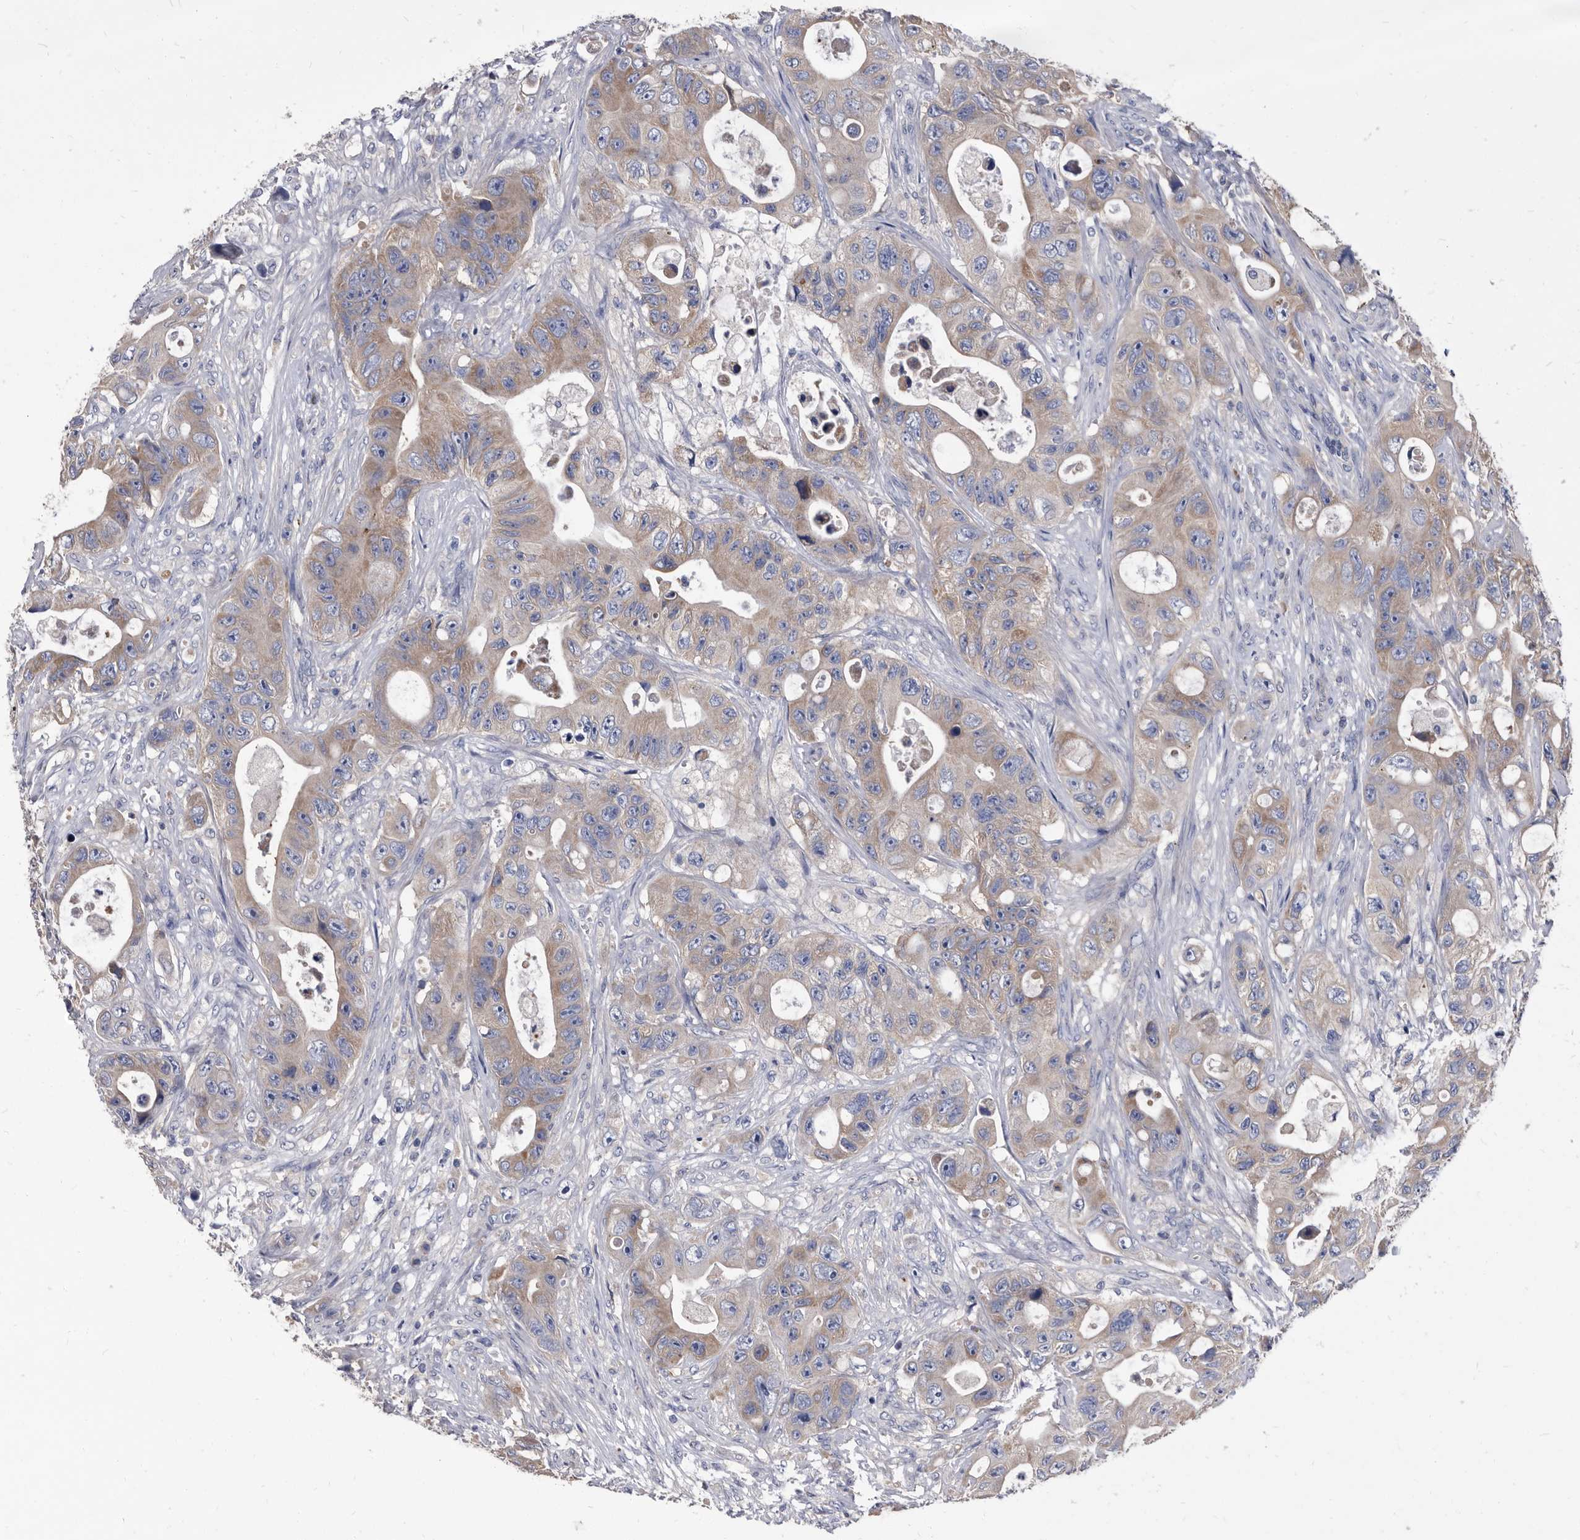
{"staining": {"intensity": "weak", "quantity": "25%-75%", "location": "cytoplasmic/membranous"}, "tissue": "colorectal cancer", "cell_type": "Tumor cells", "image_type": "cancer", "snomed": [{"axis": "morphology", "description": "Adenocarcinoma, NOS"}, {"axis": "topography", "description": "Colon"}], "caption": "Immunohistochemistry (IHC) micrograph of human colorectal cancer stained for a protein (brown), which demonstrates low levels of weak cytoplasmic/membranous expression in about 25%-75% of tumor cells.", "gene": "DTNBP1", "patient": {"sex": "female", "age": 46}}